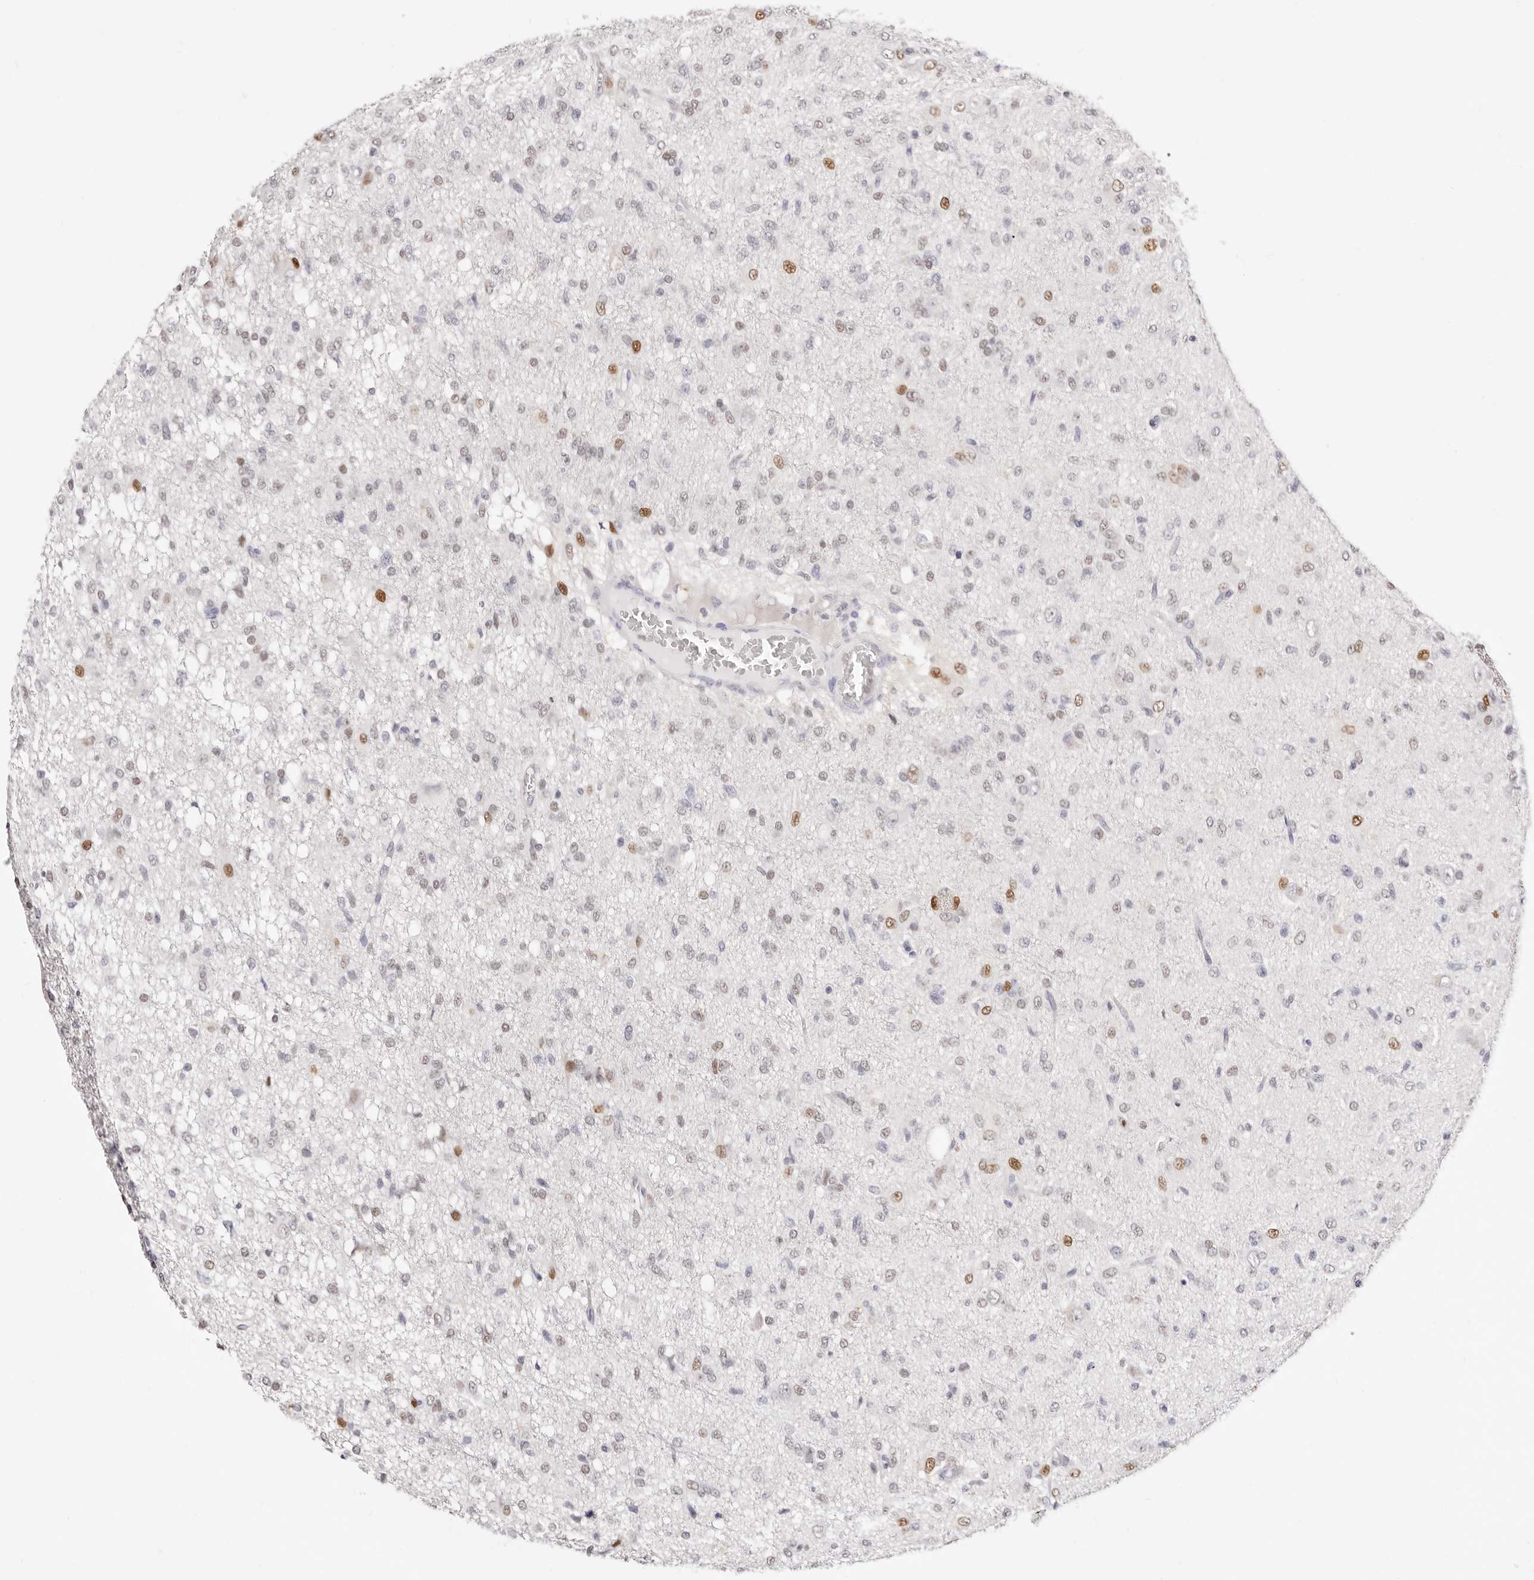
{"staining": {"intensity": "moderate", "quantity": "<25%", "location": "nuclear"}, "tissue": "glioma", "cell_type": "Tumor cells", "image_type": "cancer", "snomed": [{"axis": "morphology", "description": "Glioma, malignant, High grade"}, {"axis": "topography", "description": "Brain"}], "caption": "DAB (3,3'-diaminobenzidine) immunohistochemical staining of human glioma displays moderate nuclear protein positivity in about <25% of tumor cells.", "gene": "TKT", "patient": {"sex": "female", "age": 59}}